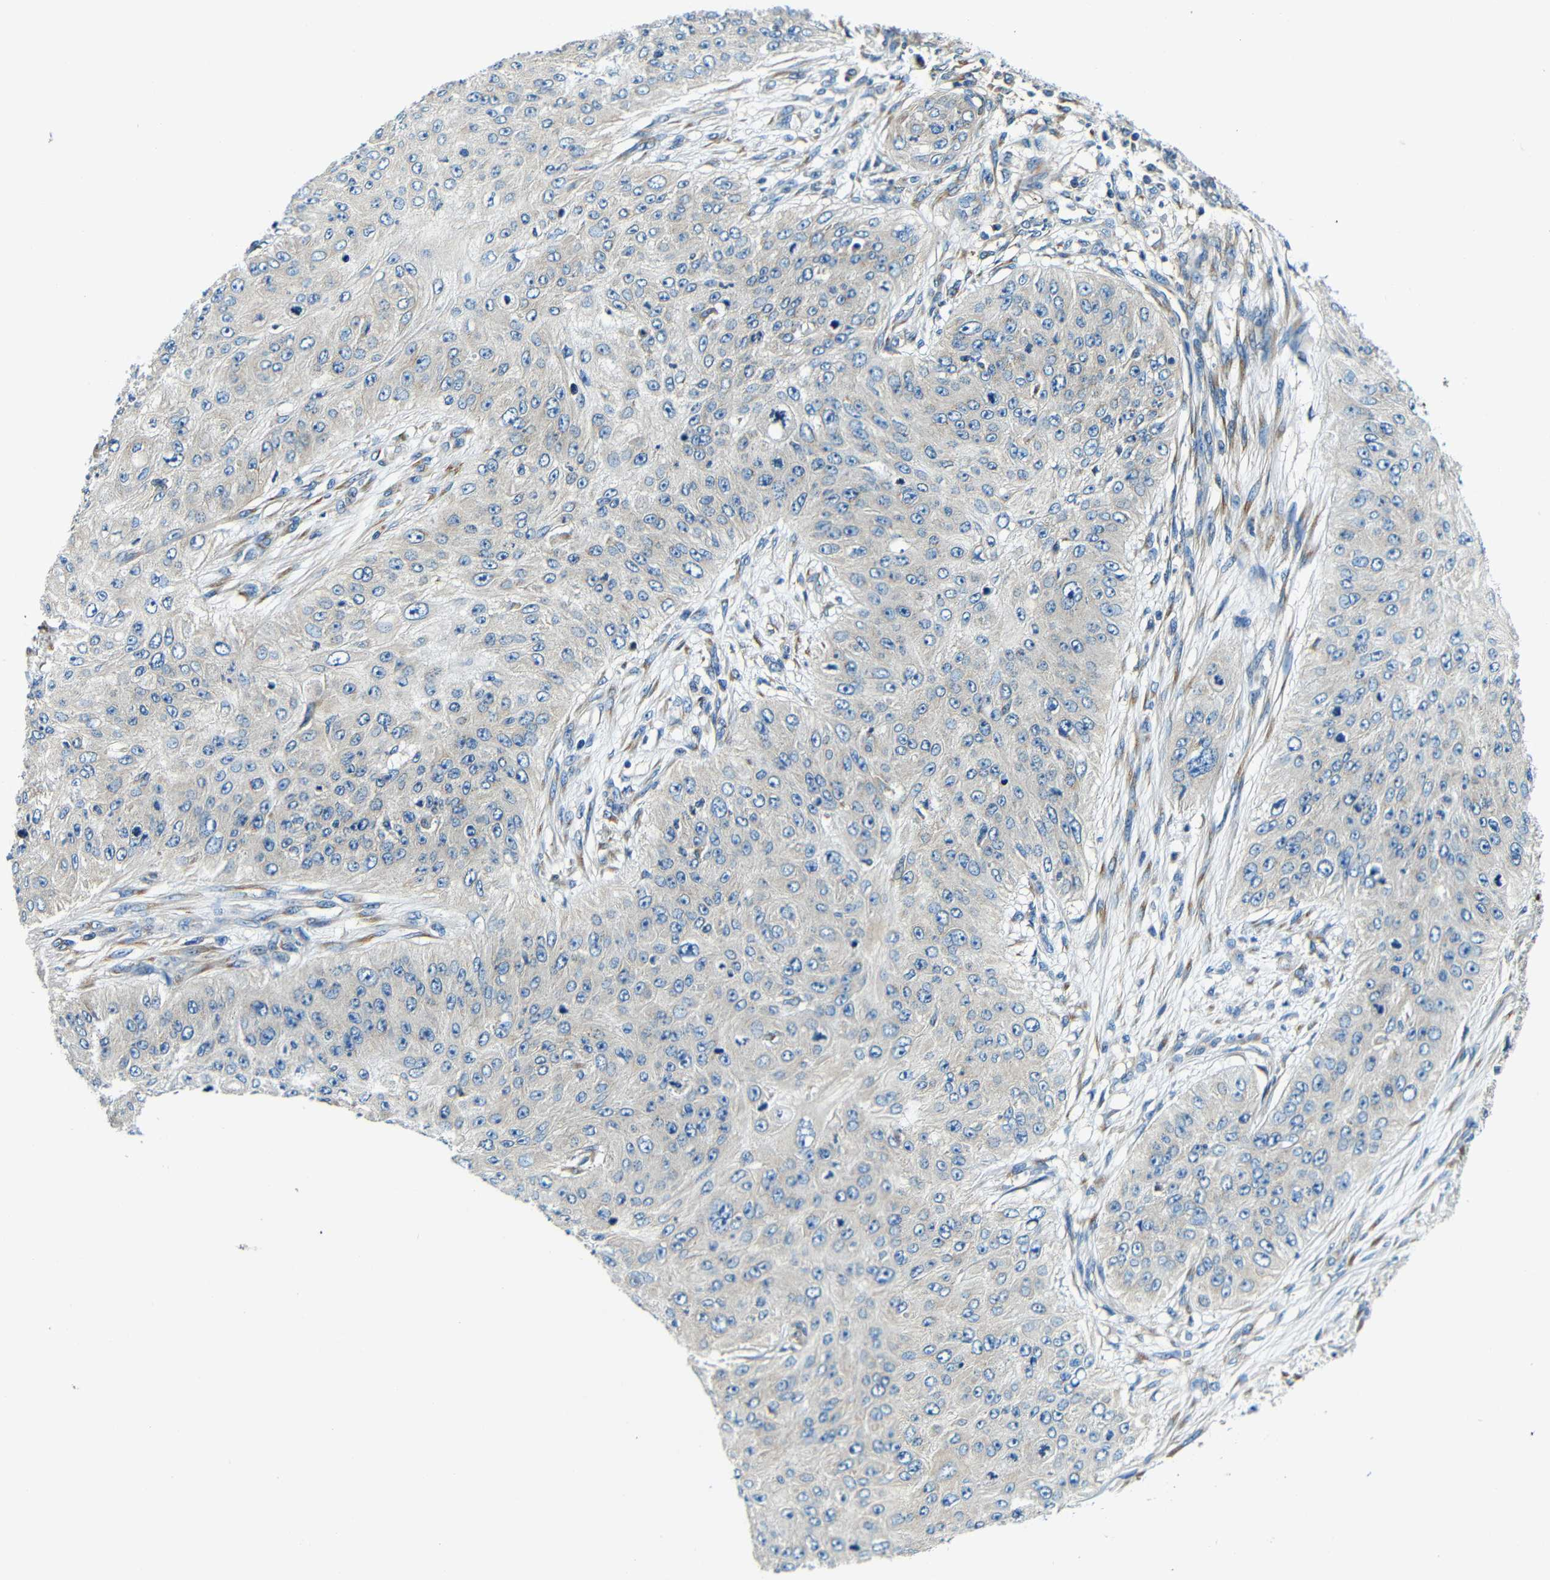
{"staining": {"intensity": "weak", "quantity": "25%-75%", "location": "cytoplasmic/membranous"}, "tissue": "skin cancer", "cell_type": "Tumor cells", "image_type": "cancer", "snomed": [{"axis": "morphology", "description": "Squamous cell carcinoma, NOS"}, {"axis": "topography", "description": "Skin"}], "caption": "This is an image of IHC staining of skin squamous cell carcinoma, which shows weak expression in the cytoplasmic/membranous of tumor cells.", "gene": "USO1", "patient": {"sex": "female", "age": 80}}